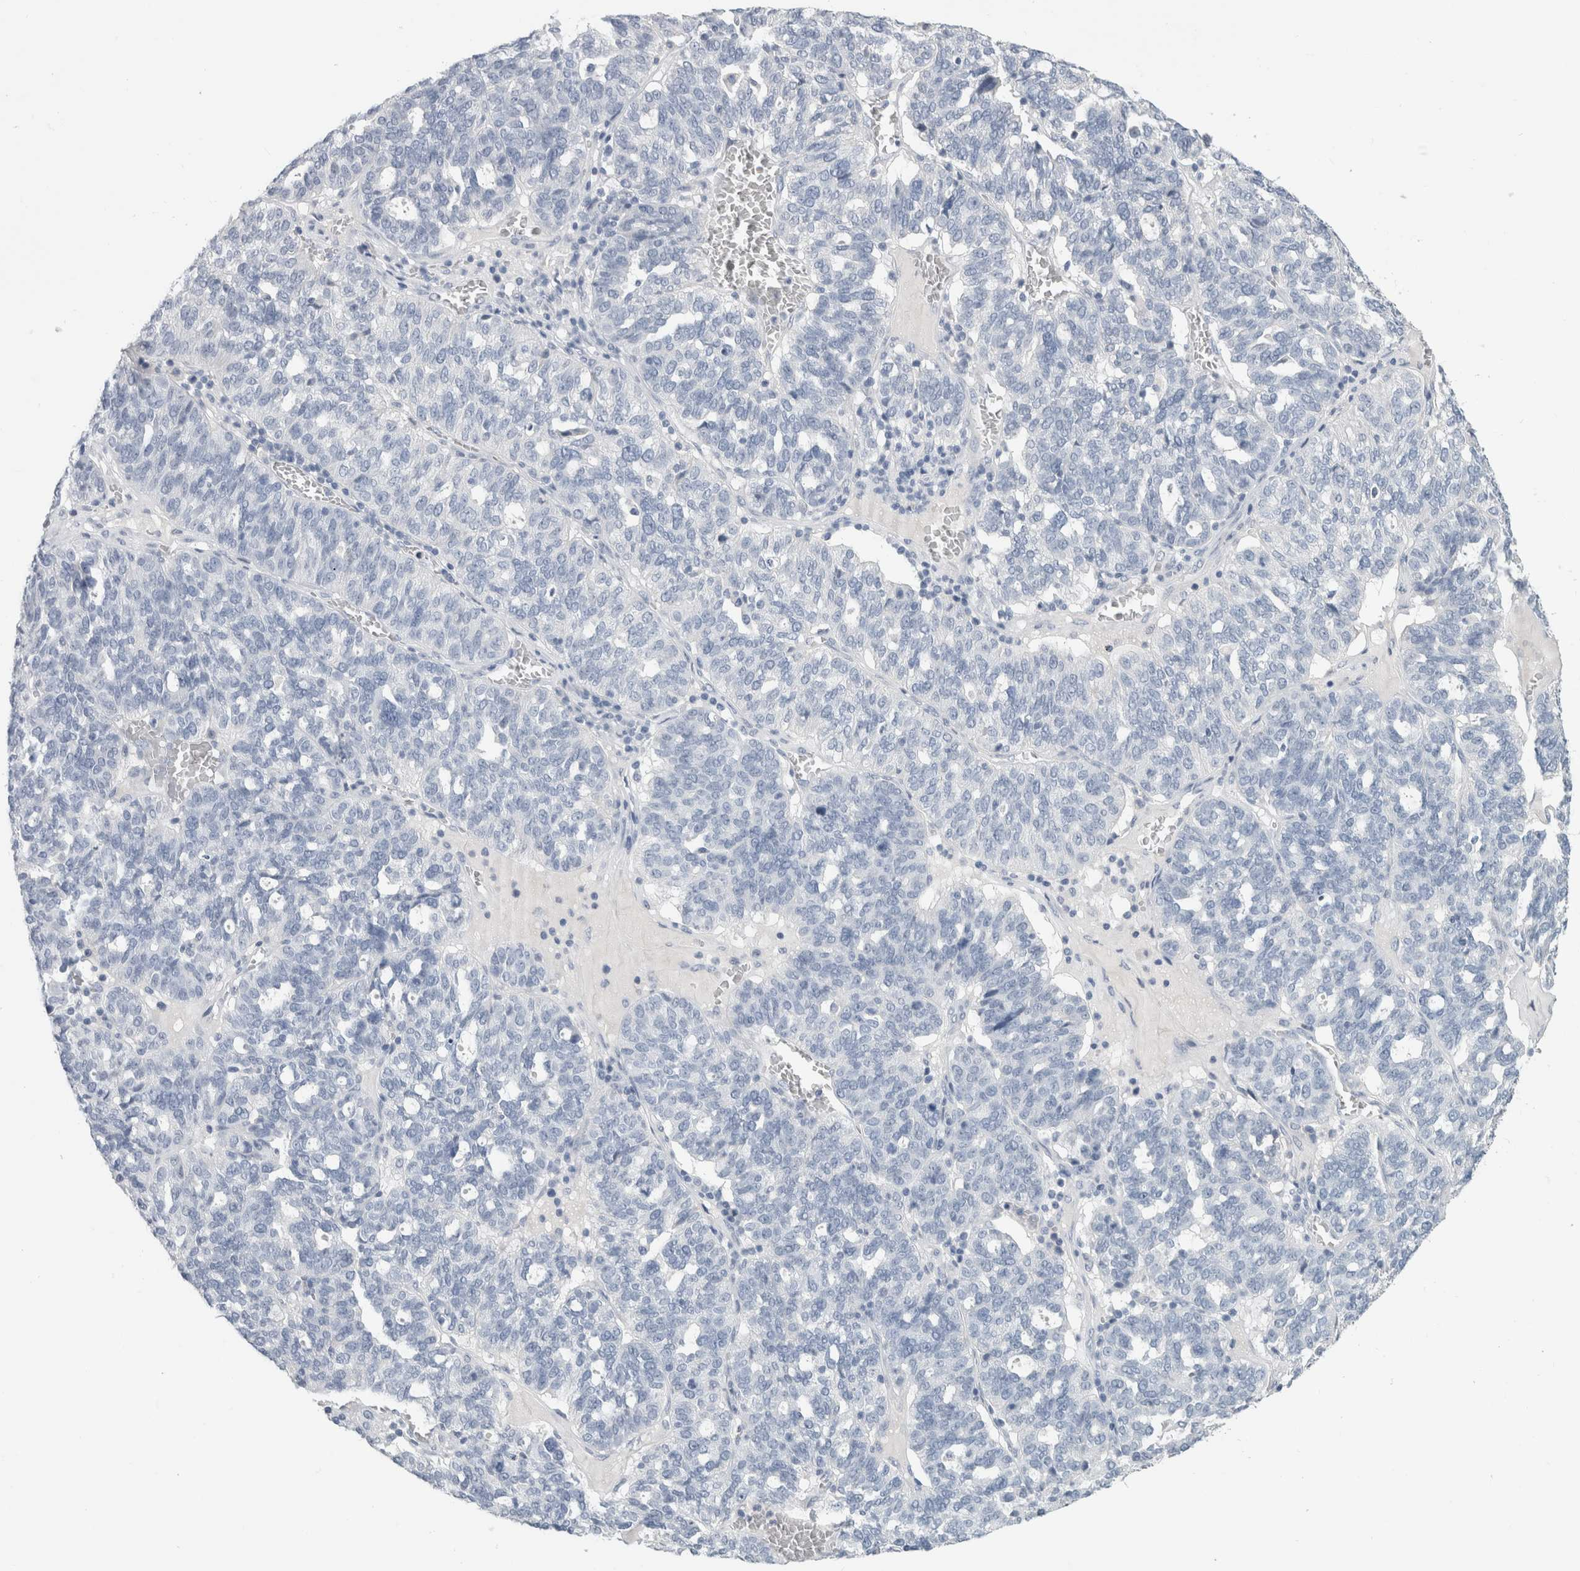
{"staining": {"intensity": "negative", "quantity": "none", "location": "none"}, "tissue": "ovarian cancer", "cell_type": "Tumor cells", "image_type": "cancer", "snomed": [{"axis": "morphology", "description": "Cystadenocarcinoma, serous, NOS"}, {"axis": "topography", "description": "Ovary"}], "caption": "This is a histopathology image of IHC staining of ovarian cancer (serous cystadenocarcinoma), which shows no expression in tumor cells. Nuclei are stained in blue.", "gene": "BCAN", "patient": {"sex": "female", "age": 59}}